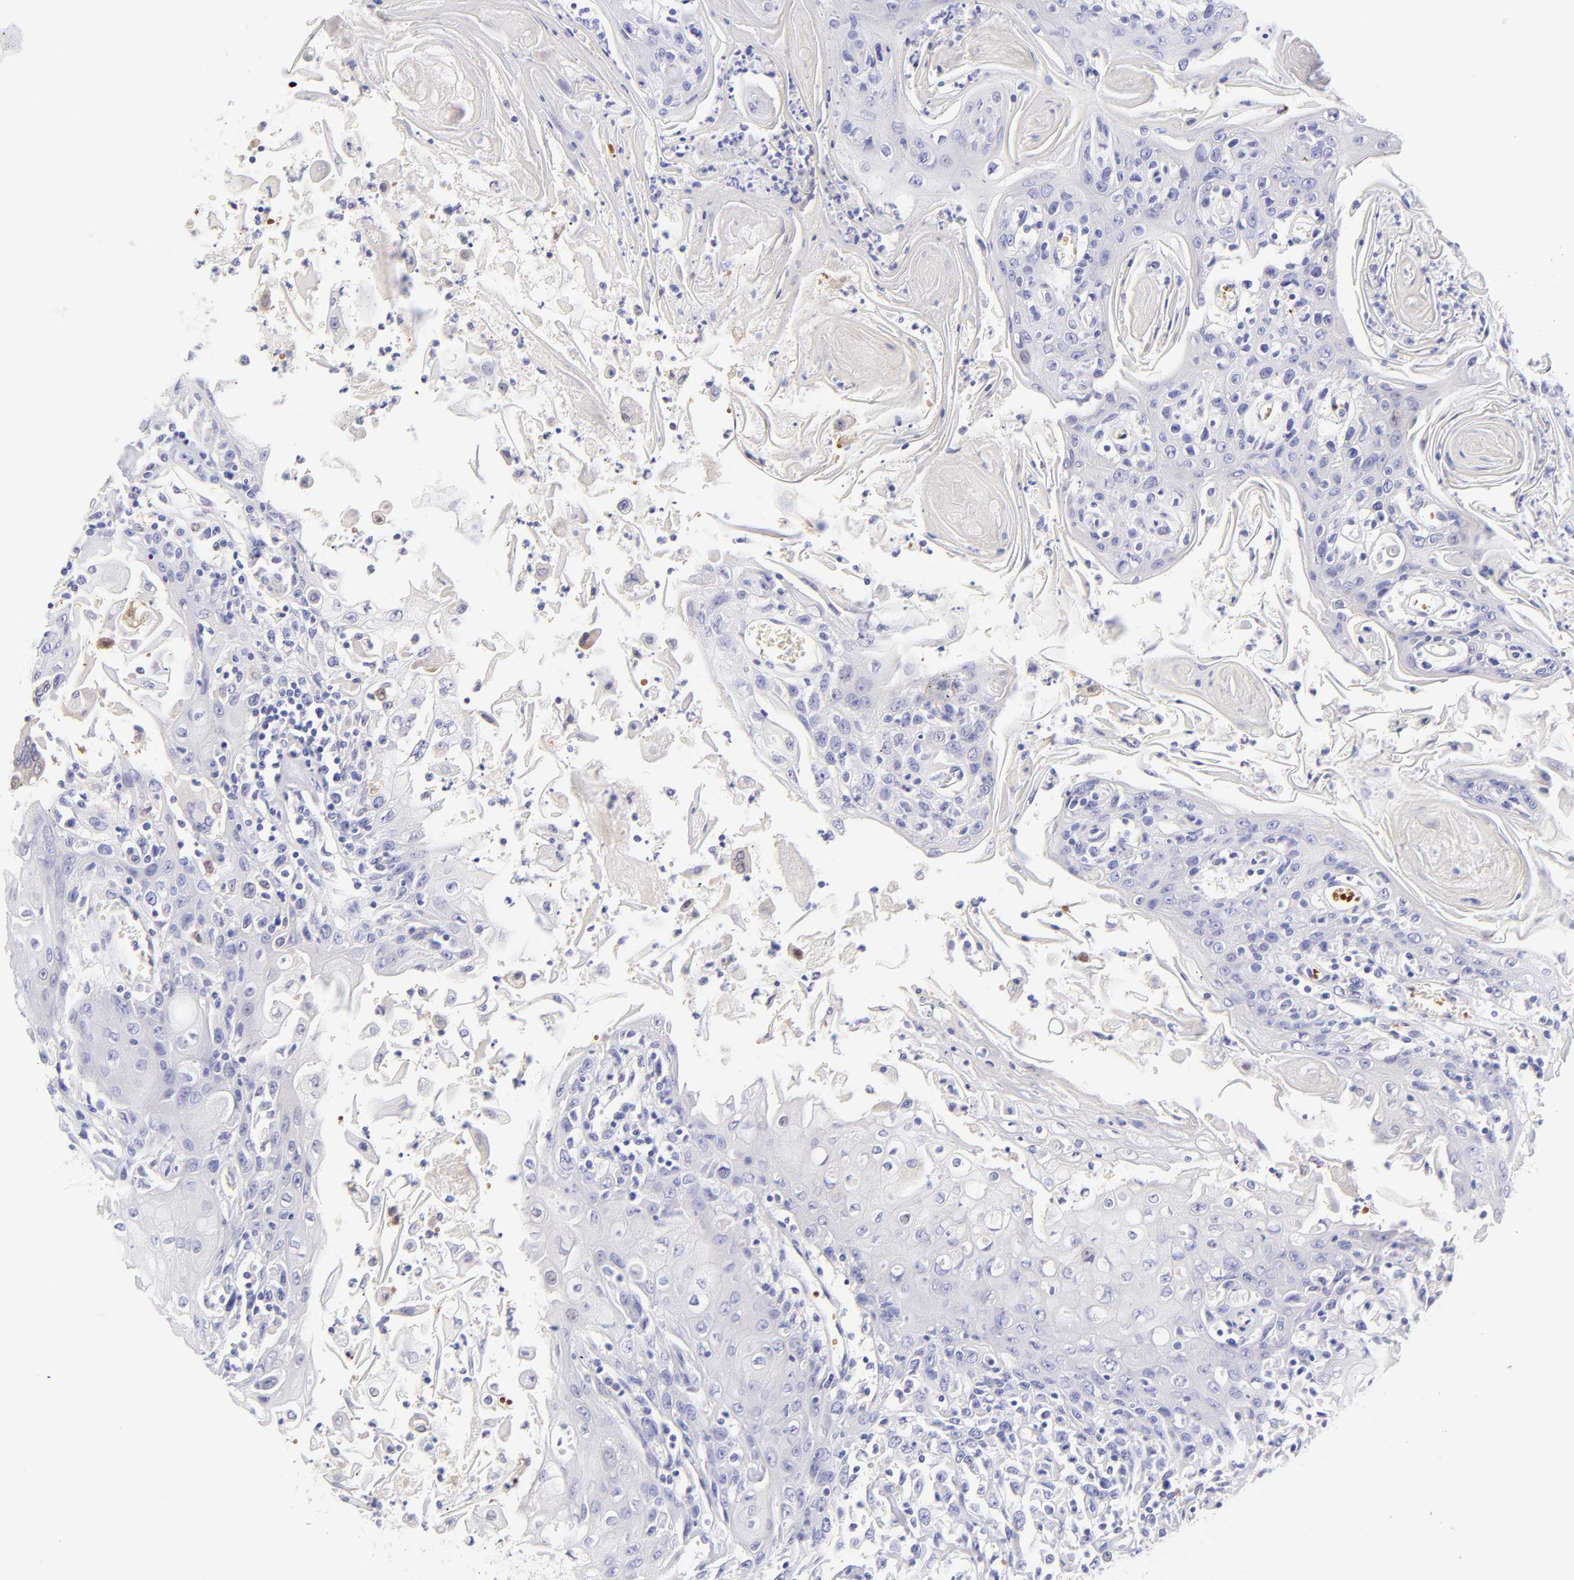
{"staining": {"intensity": "negative", "quantity": "none", "location": "none"}, "tissue": "head and neck cancer", "cell_type": "Tumor cells", "image_type": "cancer", "snomed": [{"axis": "morphology", "description": "Squamous cell carcinoma, NOS"}, {"axis": "topography", "description": "Oral tissue"}, {"axis": "topography", "description": "Head-Neck"}], "caption": "The photomicrograph reveals no staining of tumor cells in head and neck cancer.", "gene": "FRMPD3", "patient": {"sex": "female", "age": 76}}